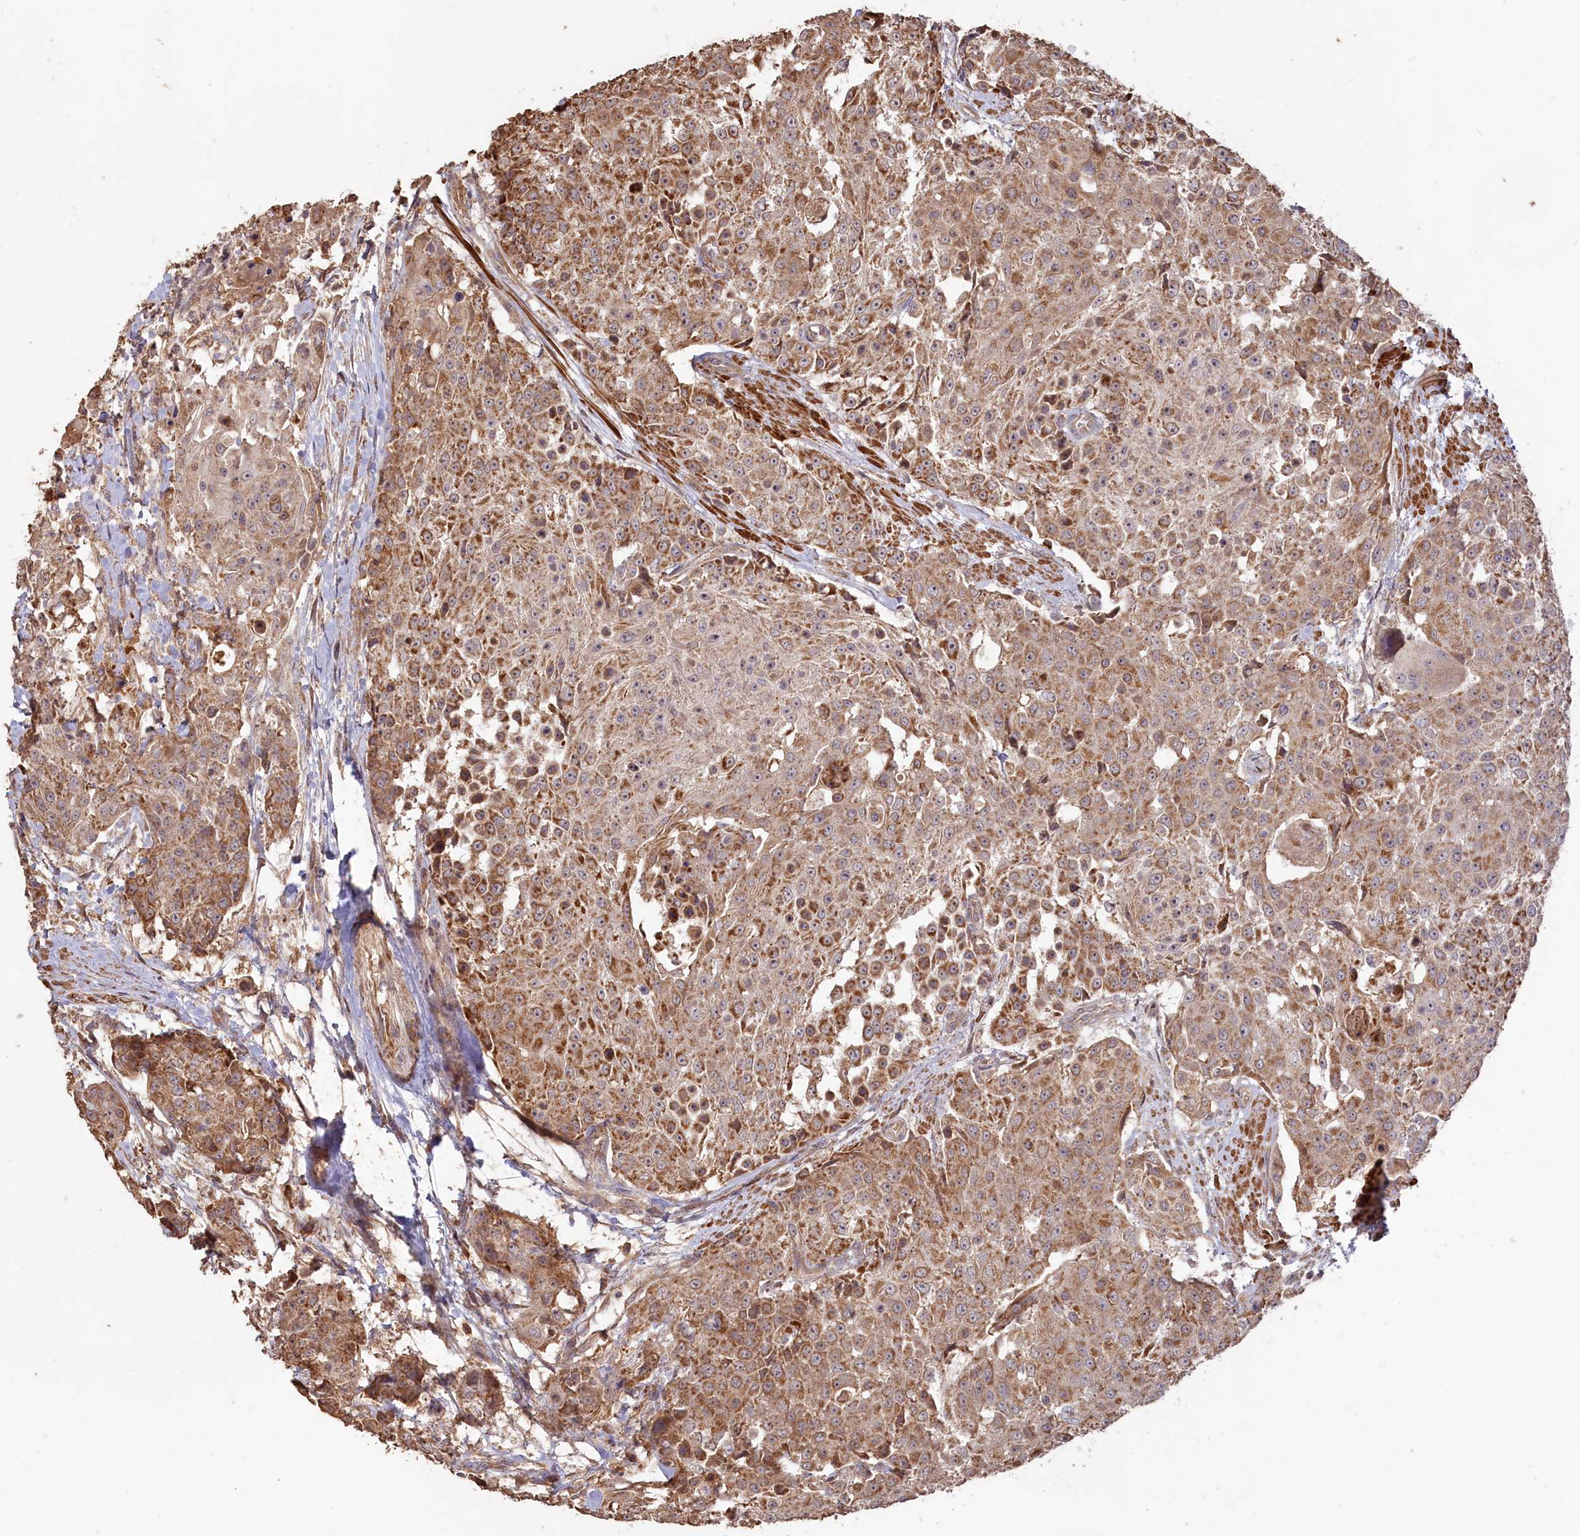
{"staining": {"intensity": "moderate", "quantity": ">75%", "location": "cytoplasmic/membranous"}, "tissue": "urothelial cancer", "cell_type": "Tumor cells", "image_type": "cancer", "snomed": [{"axis": "morphology", "description": "Urothelial carcinoma, High grade"}, {"axis": "topography", "description": "Urinary bladder"}], "caption": "High-magnification brightfield microscopy of urothelial cancer stained with DAB (3,3'-diaminobenzidine) (brown) and counterstained with hematoxylin (blue). tumor cells exhibit moderate cytoplasmic/membranous staining is seen in about>75% of cells. Using DAB (brown) and hematoxylin (blue) stains, captured at high magnification using brightfield microscopy.", "gene": "LAYN", "patient": {"sex": "female", "age": 63}}